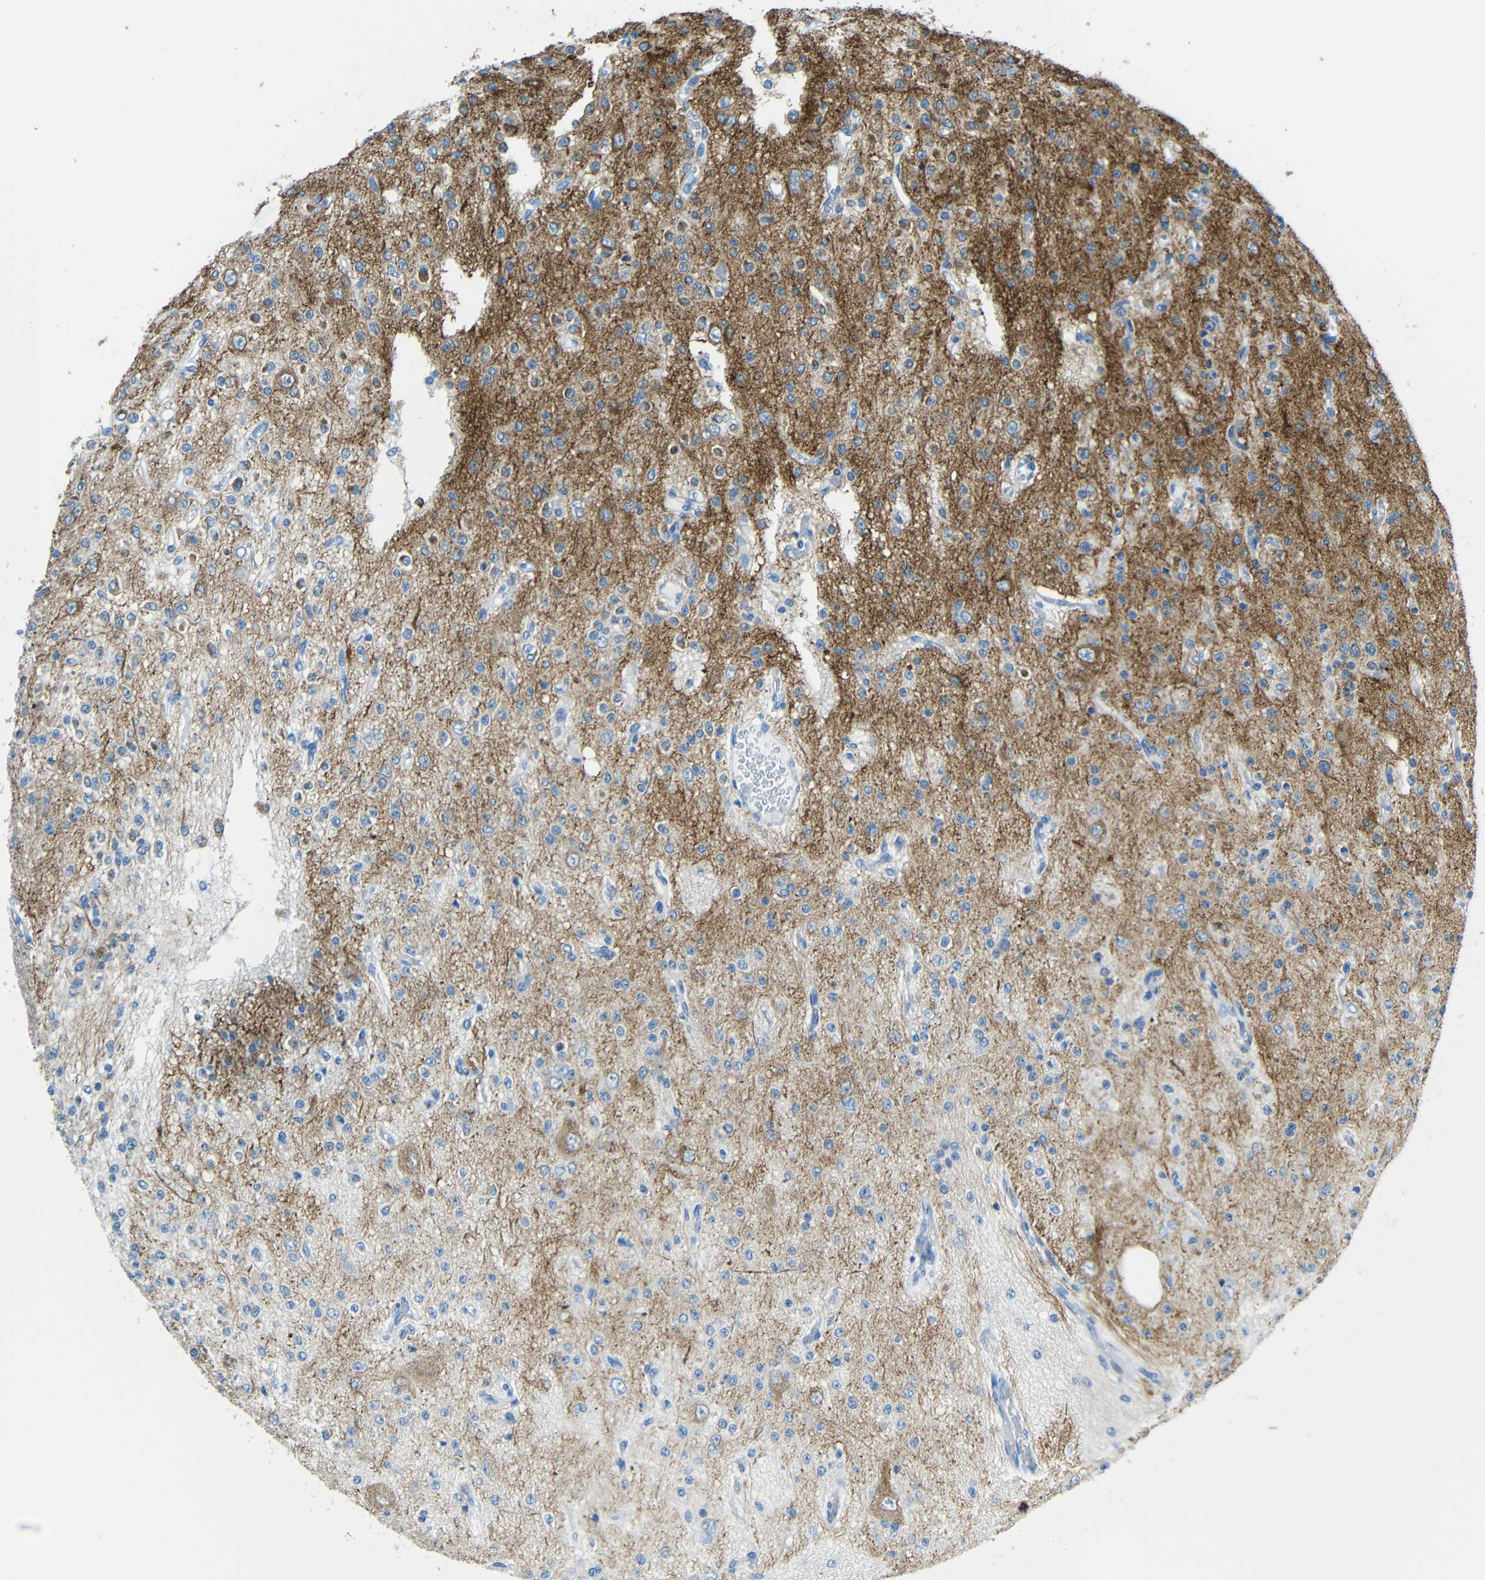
{"staining": {"intensity": "moderate", "quantity": ">75%", "location": "cytoplasmic/membranous"}, "tissue": "glioma", "cell_type": "Tumor cells", "image_type": "cancer", "snomed": [{"axis": "morphology", "description": "Glioma, malignant, Low grade"}, {"axis": "topography", "description": "Brain"}], "caption": "Protein positivity by immunohistochemistry exhibits moderate cytoplasmic/membranous positivity in approximately >75% of tumor cells in glioma. (DAB = brown stain, brightfield microscopy at high magnification).", "gene": "TUBB4B", "patient": {"sex": "male", "age": 38}}